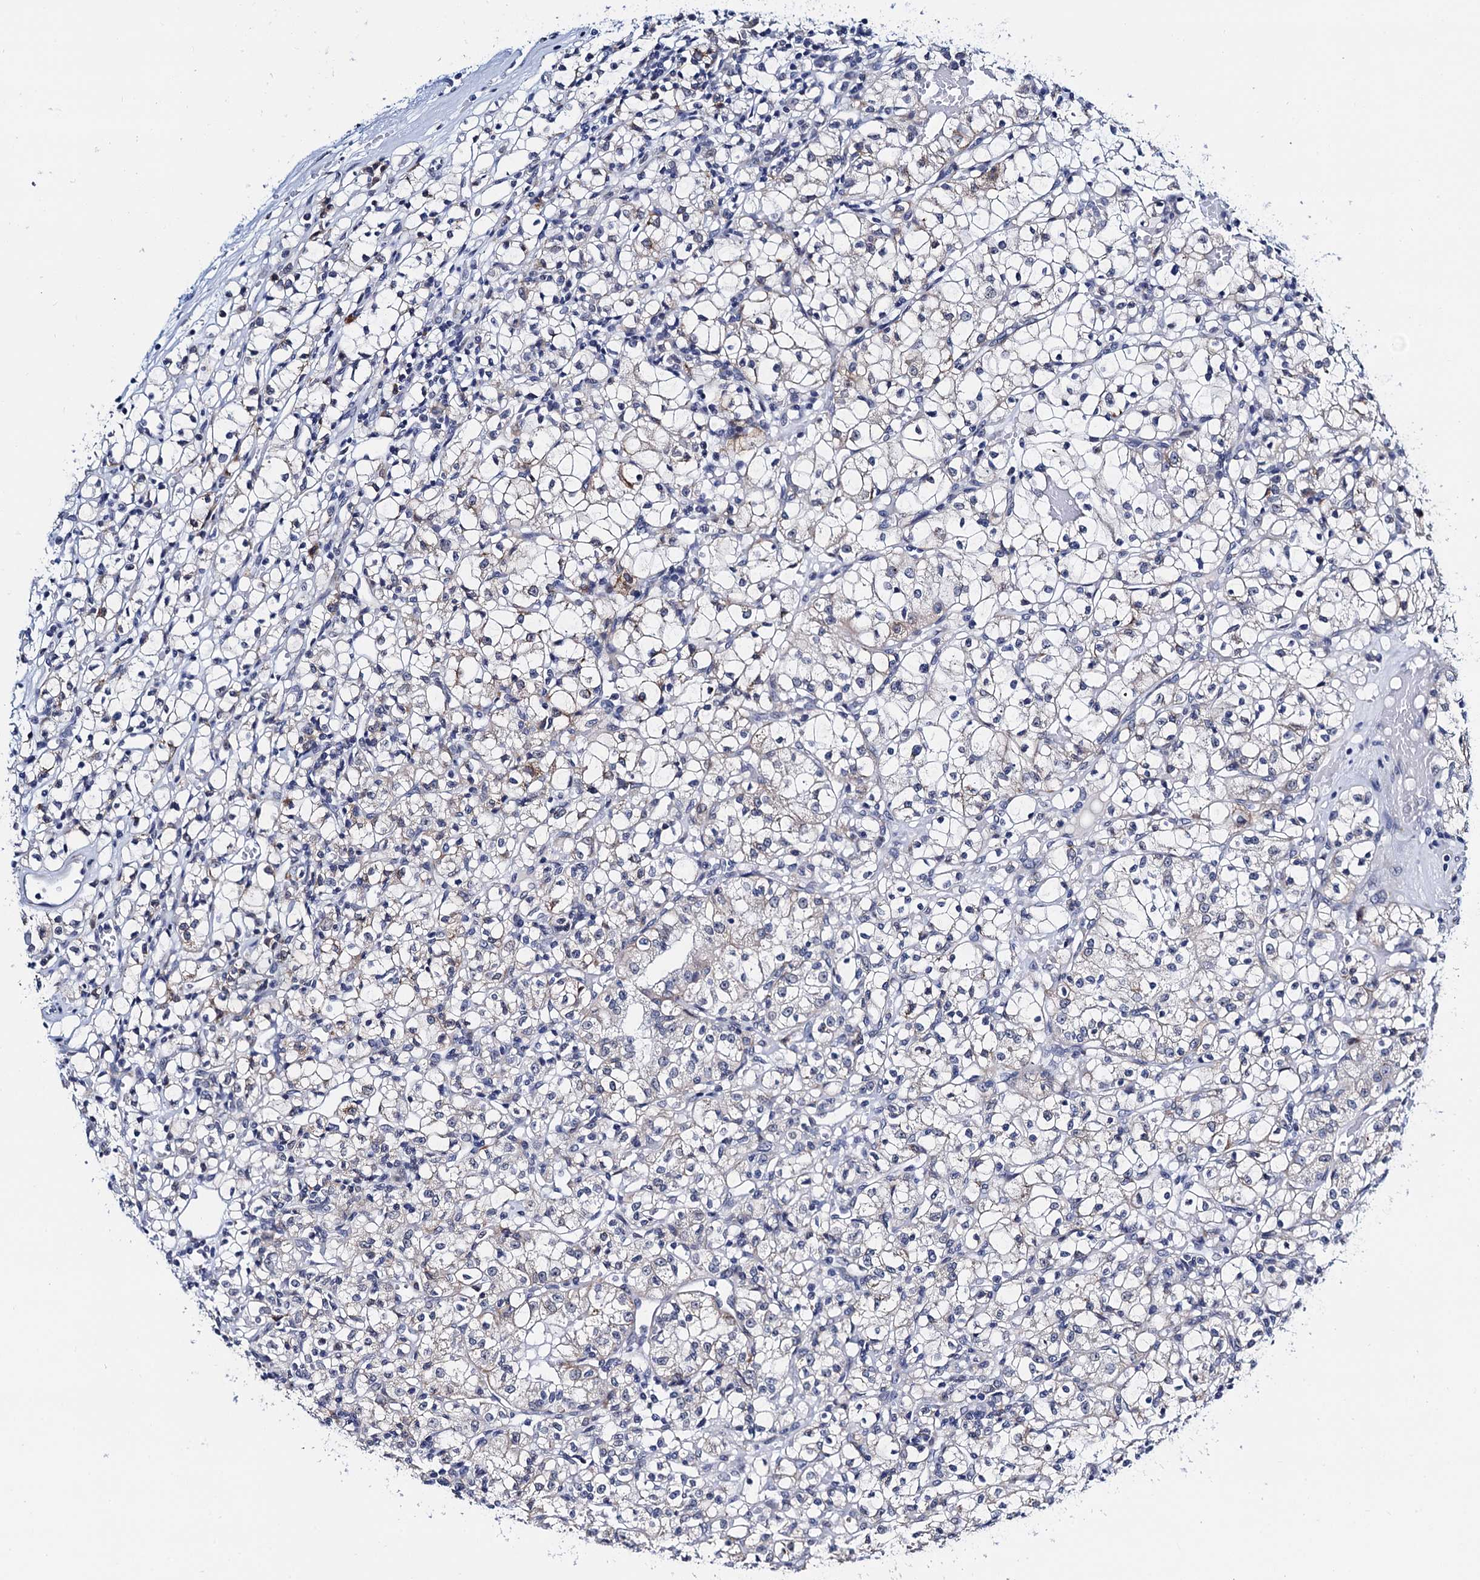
{"staining": {"intensity": "negative", "quantity": "none", "location": "none"}, "tissue": "renal cancer", "cell_type": "Tumor cells", "image_type": "cancer", "snomed": [{"axis": "morphology", "description": "Adenocarcinoma, NOS"}, {"axis": "topography", "description": "Kidney"}], "caption": "High power microscopy image of an immunohistochemistry micrograph of renal cancer, revealing no significant positivity in tumor cells.", "gene": "SLC7A10", "patient": {"sex": "female", "age": 59}}